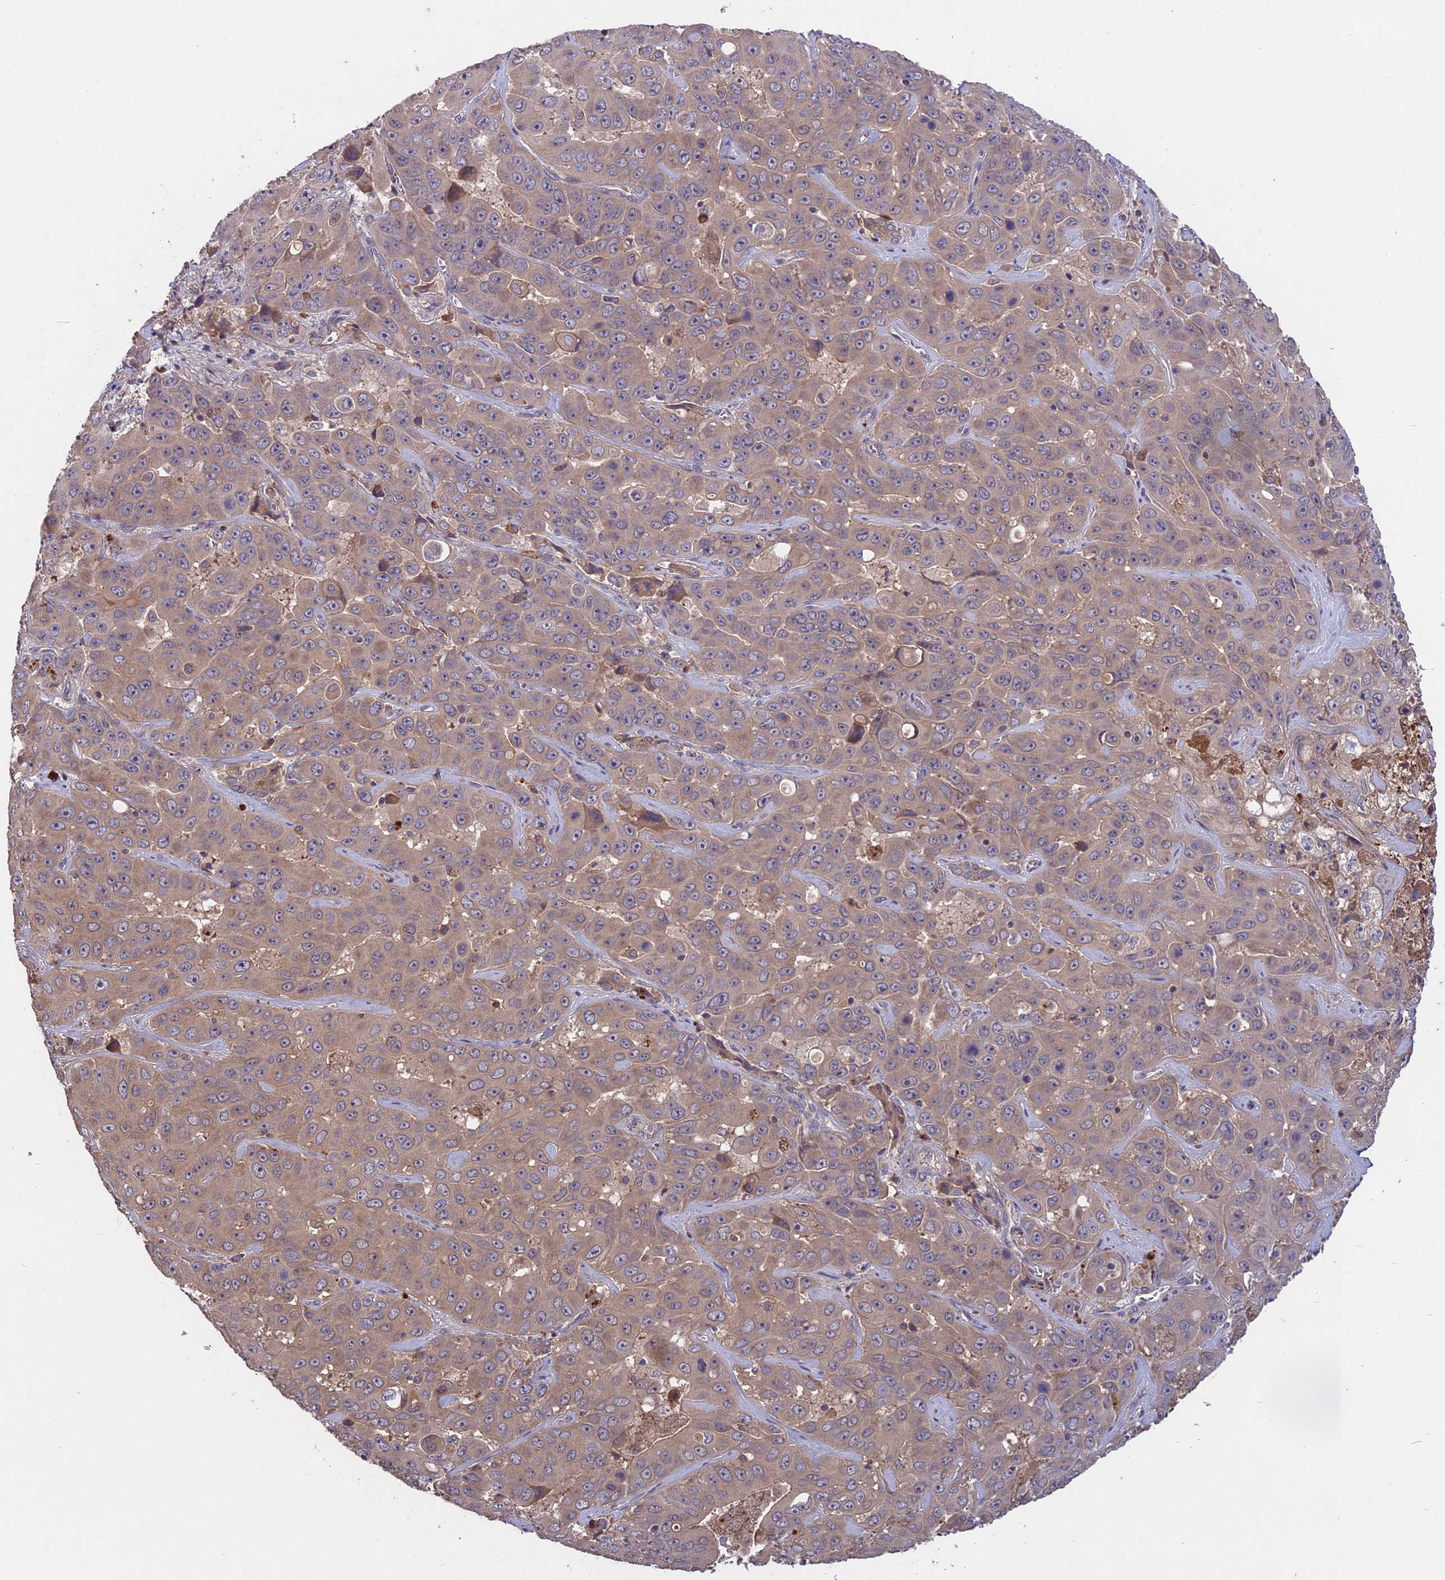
{"staining": {"intensity": "weak", "quantity": ">75%", "location": "cytoplasmic/membranous"}, "tissue": "liver cancer", "cell_type": "Tumor cells", "image_type": "cancer", "snomed": [{"axis": "morphology", "description": "Cholangiocarcinoma"}, {"axis": "topography", "description": "Liver"}], "caption": "Human liver cancer (cholangiocarcinoma) stained for a protein (brown) exhibits weak cytoplasmic/membranous positive staining in approximately >75% of tumor cells.", "gene": "ADO", "patient": {"sex": "female", "age": 52}}